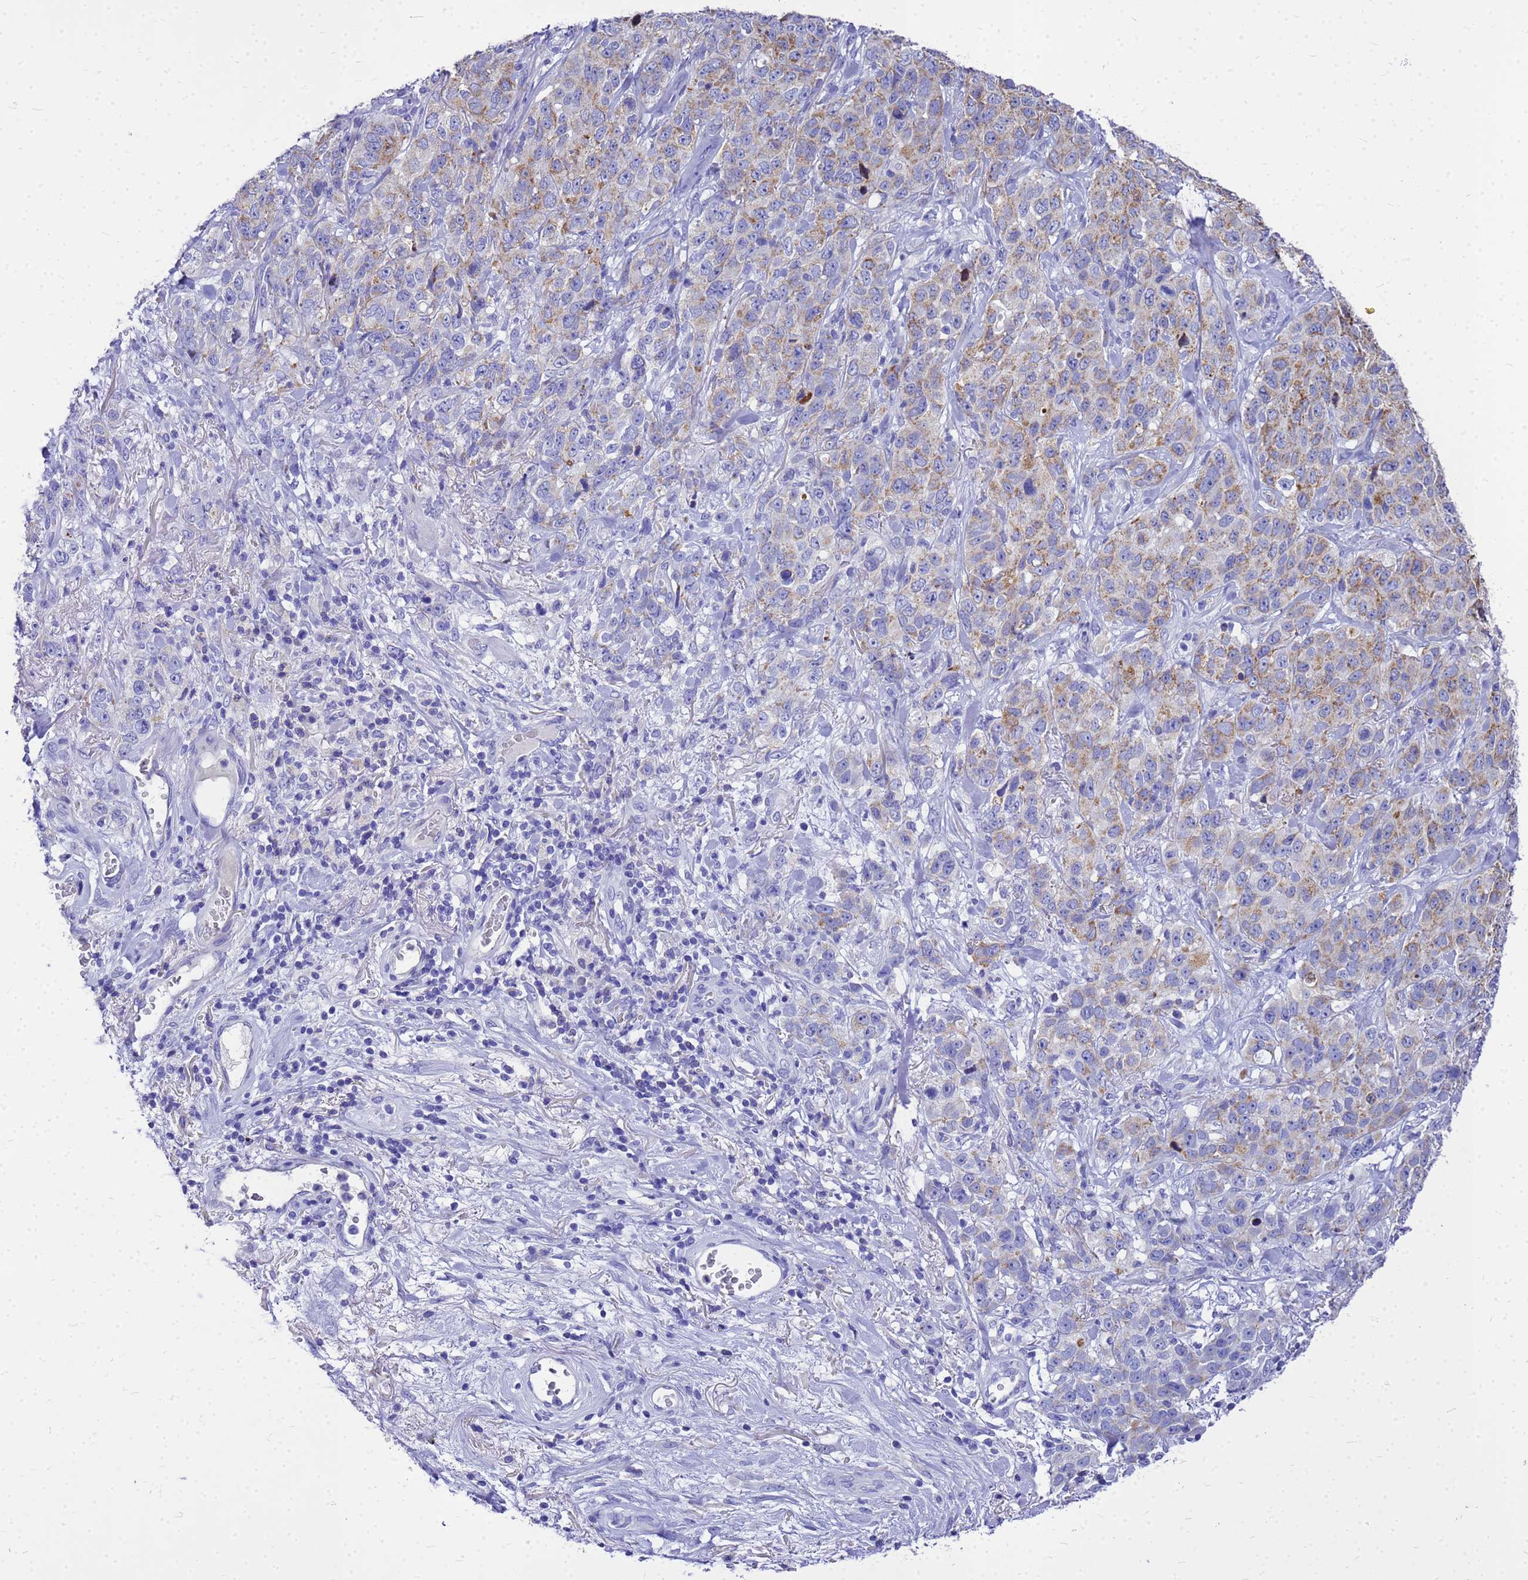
{"staining": {"intensity": "weak", "quantity": "25%-75%", "location": "cytoplasmic/membranous"}, "tissue": "stomach cancer", "cell_type": "Tumor cells", "image_type": "cancer", "snomed": [{"axis": "morphology", "description": "Adenocarcinoma, NOS"}, {"axis": "topography", "description": "Stomach"}], "caption": "Protein positivity by immunohistochemistry (IHC) exhibits weak cytoplasmic/membranous staining in about 25%-75% of tumor cells in stomach cancer. The staining was performed using DAB (3,3'-diaminobenzidine), with brown indicating positive protein expression. Nuclei are stained blue with hematoxylin.", "gene": "OR52E2", "patient": {"sex": "male", "age": 48}}